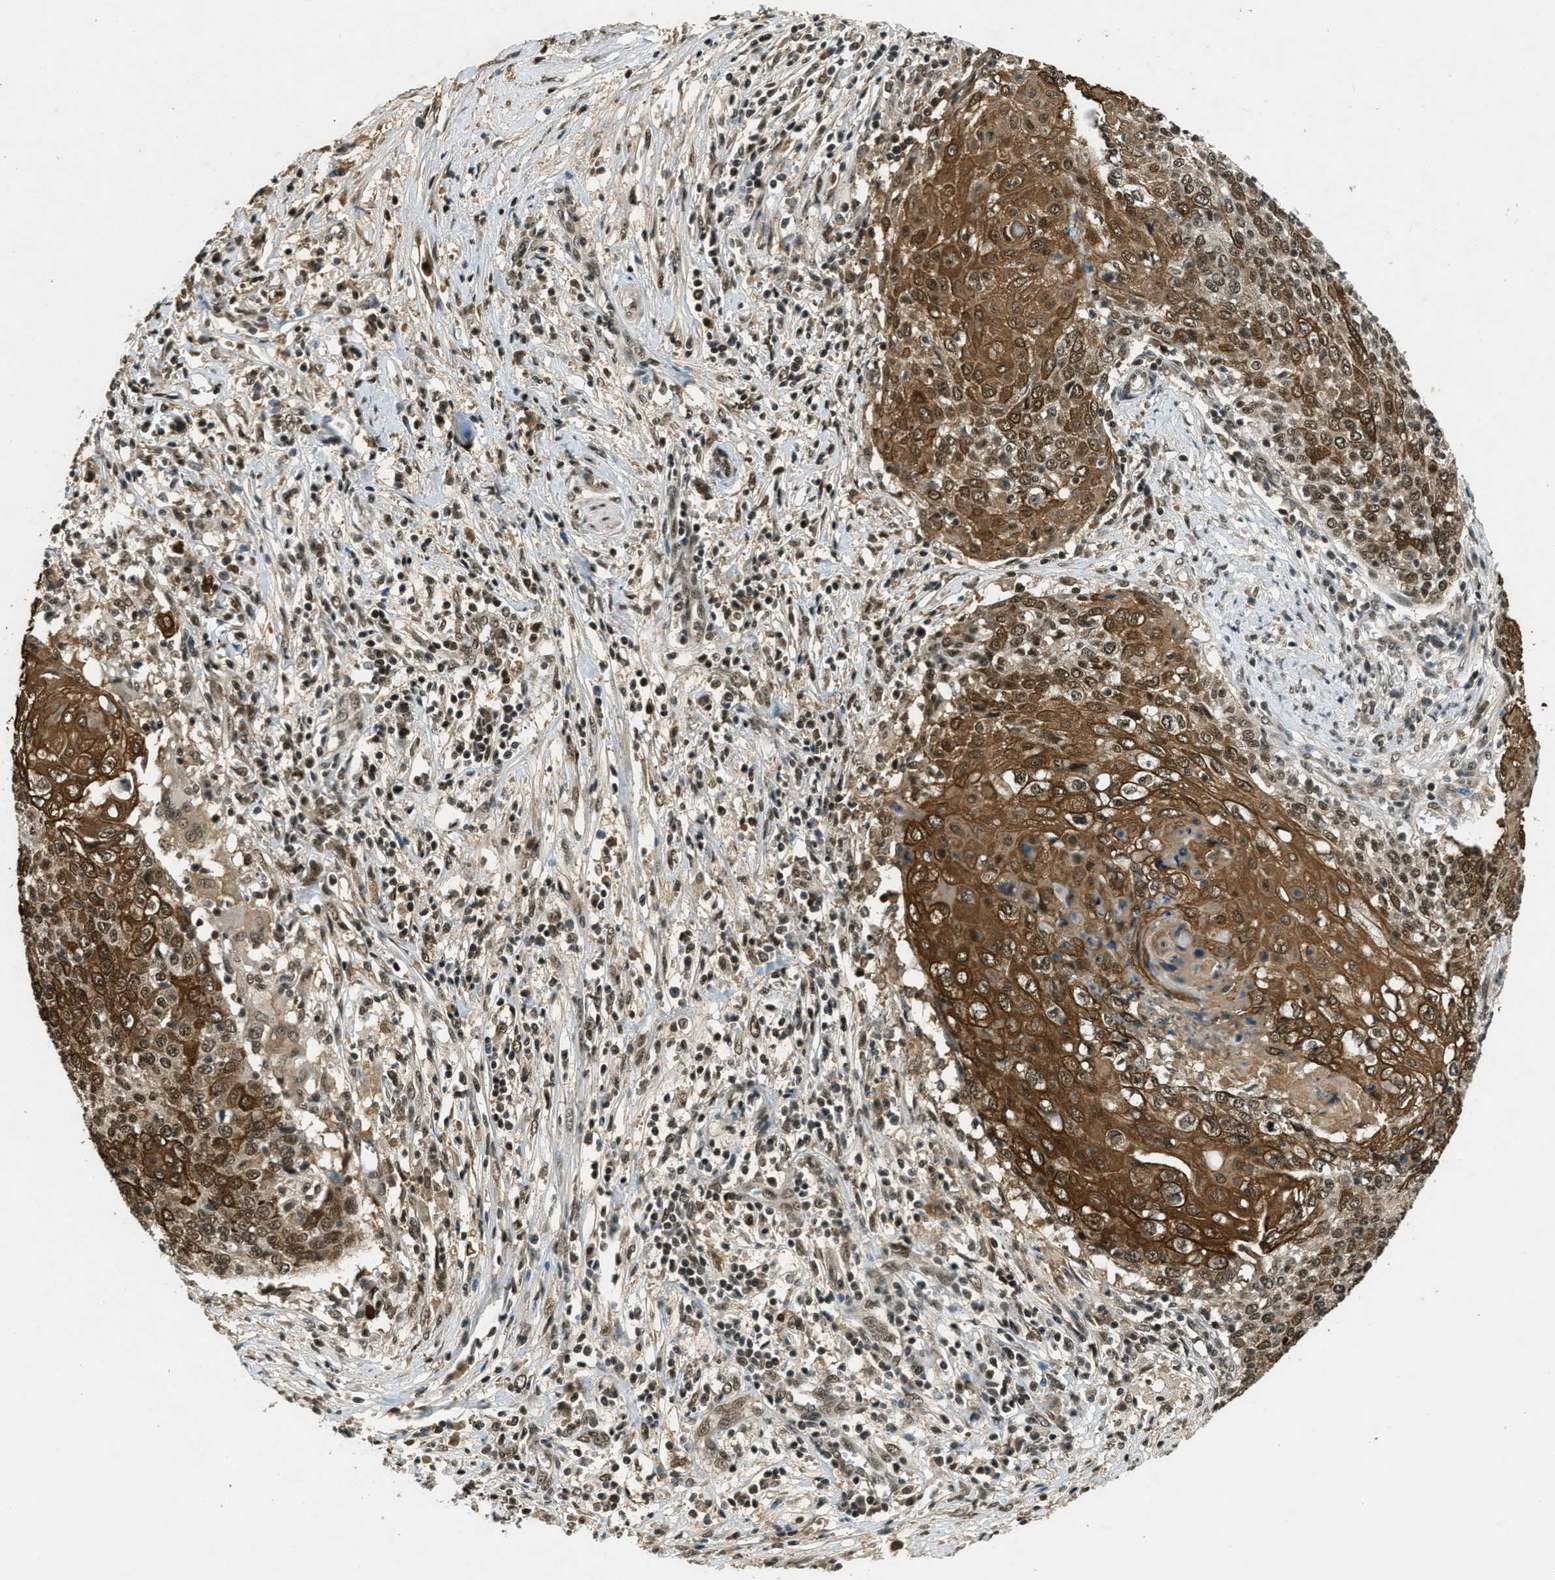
{"staining": {"intensity": "moderate", "quantity": ">75%", "location": "cytoplasmic/membranous,nuclear"}, "tissue": "cervical cancer", "cell_type": "Tumor cells", "image_type": "cancer", "snomed": [{"axis": "morphology", "description": "Squamous cell carcinoma, NOS"}, {"axis": "topography", "description": "Cervix"}], "caption": "Immunohistochemistry (DAB) staining of human cervical cancer (squamous cell carcinoma) reveals moderate cytoplasmic/membranous and nuclear protein expression in about >75% of tumor cells. The staining was performed using DAB (3,3'-diaminobenzidine) to visualize the protein expression in brown, while the nuclei were stained in blue with hematoxylin (Magnification: 20x).", "gene": "ZNF148", "patient": {"sex": "female", "age": 39}}